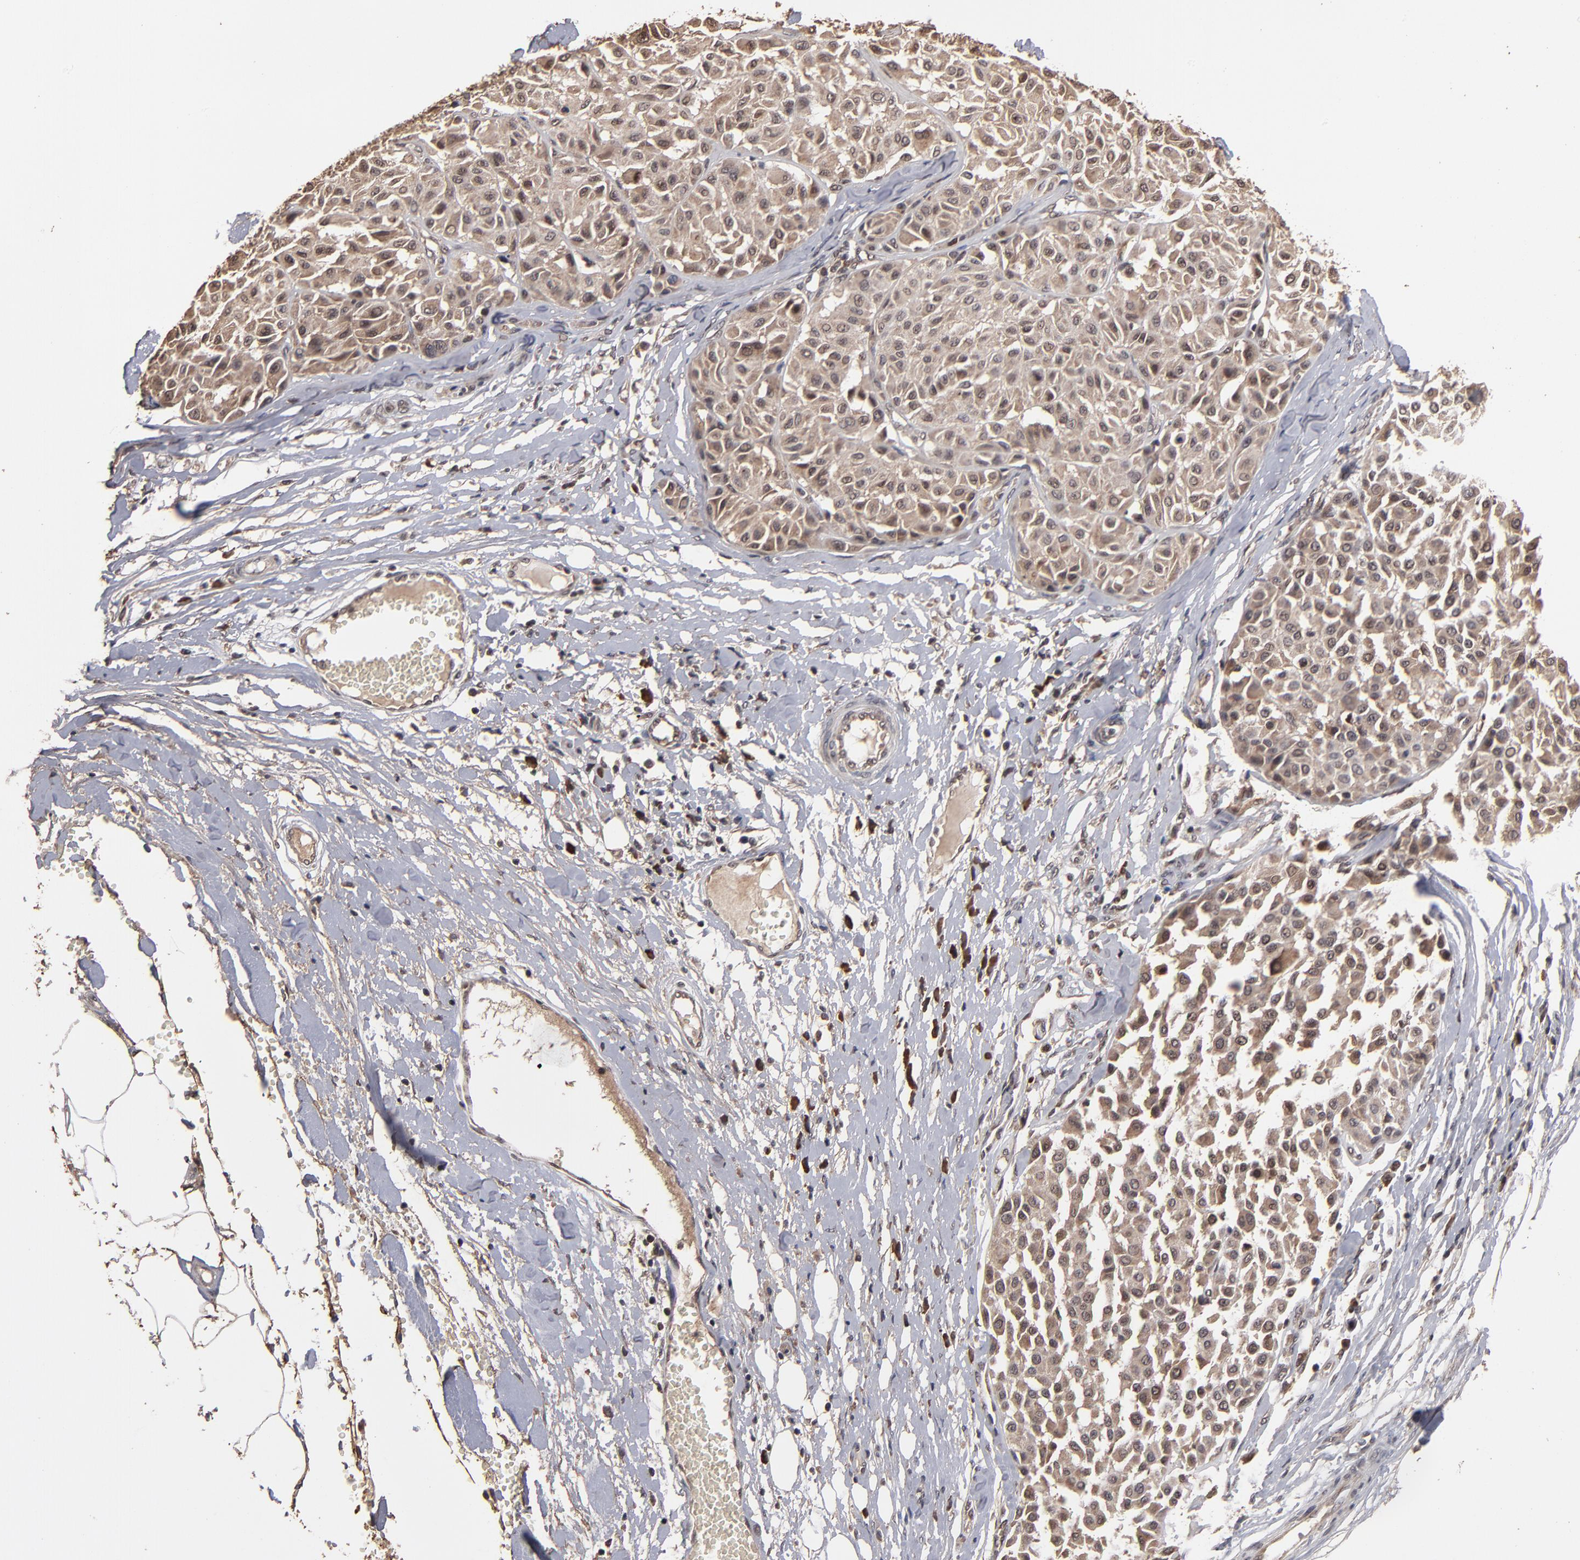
{"staining": {"intensity": "weak", "quantity": "25%-75%", "location": "cytoplasmic/membranous,nuclear"}, "tissue": "melanoma", "cell_type": "Tumor cells", "image_type": "cancer", "snomed": [{"axis": "morphology", "description": "Malignant melanoma, Metastatic site"}, {"axis": "topography", "description": "Soft tissue"}], "caption": "Weak cytoplasmic/membranous and nuclear staining for a protein is seen in approximately 25%-75% of tumor cells of melanoma using immunohistochemistry (IHC).", "gene": "NXF2B", "patient": {"sex": "male", "age": 41}}